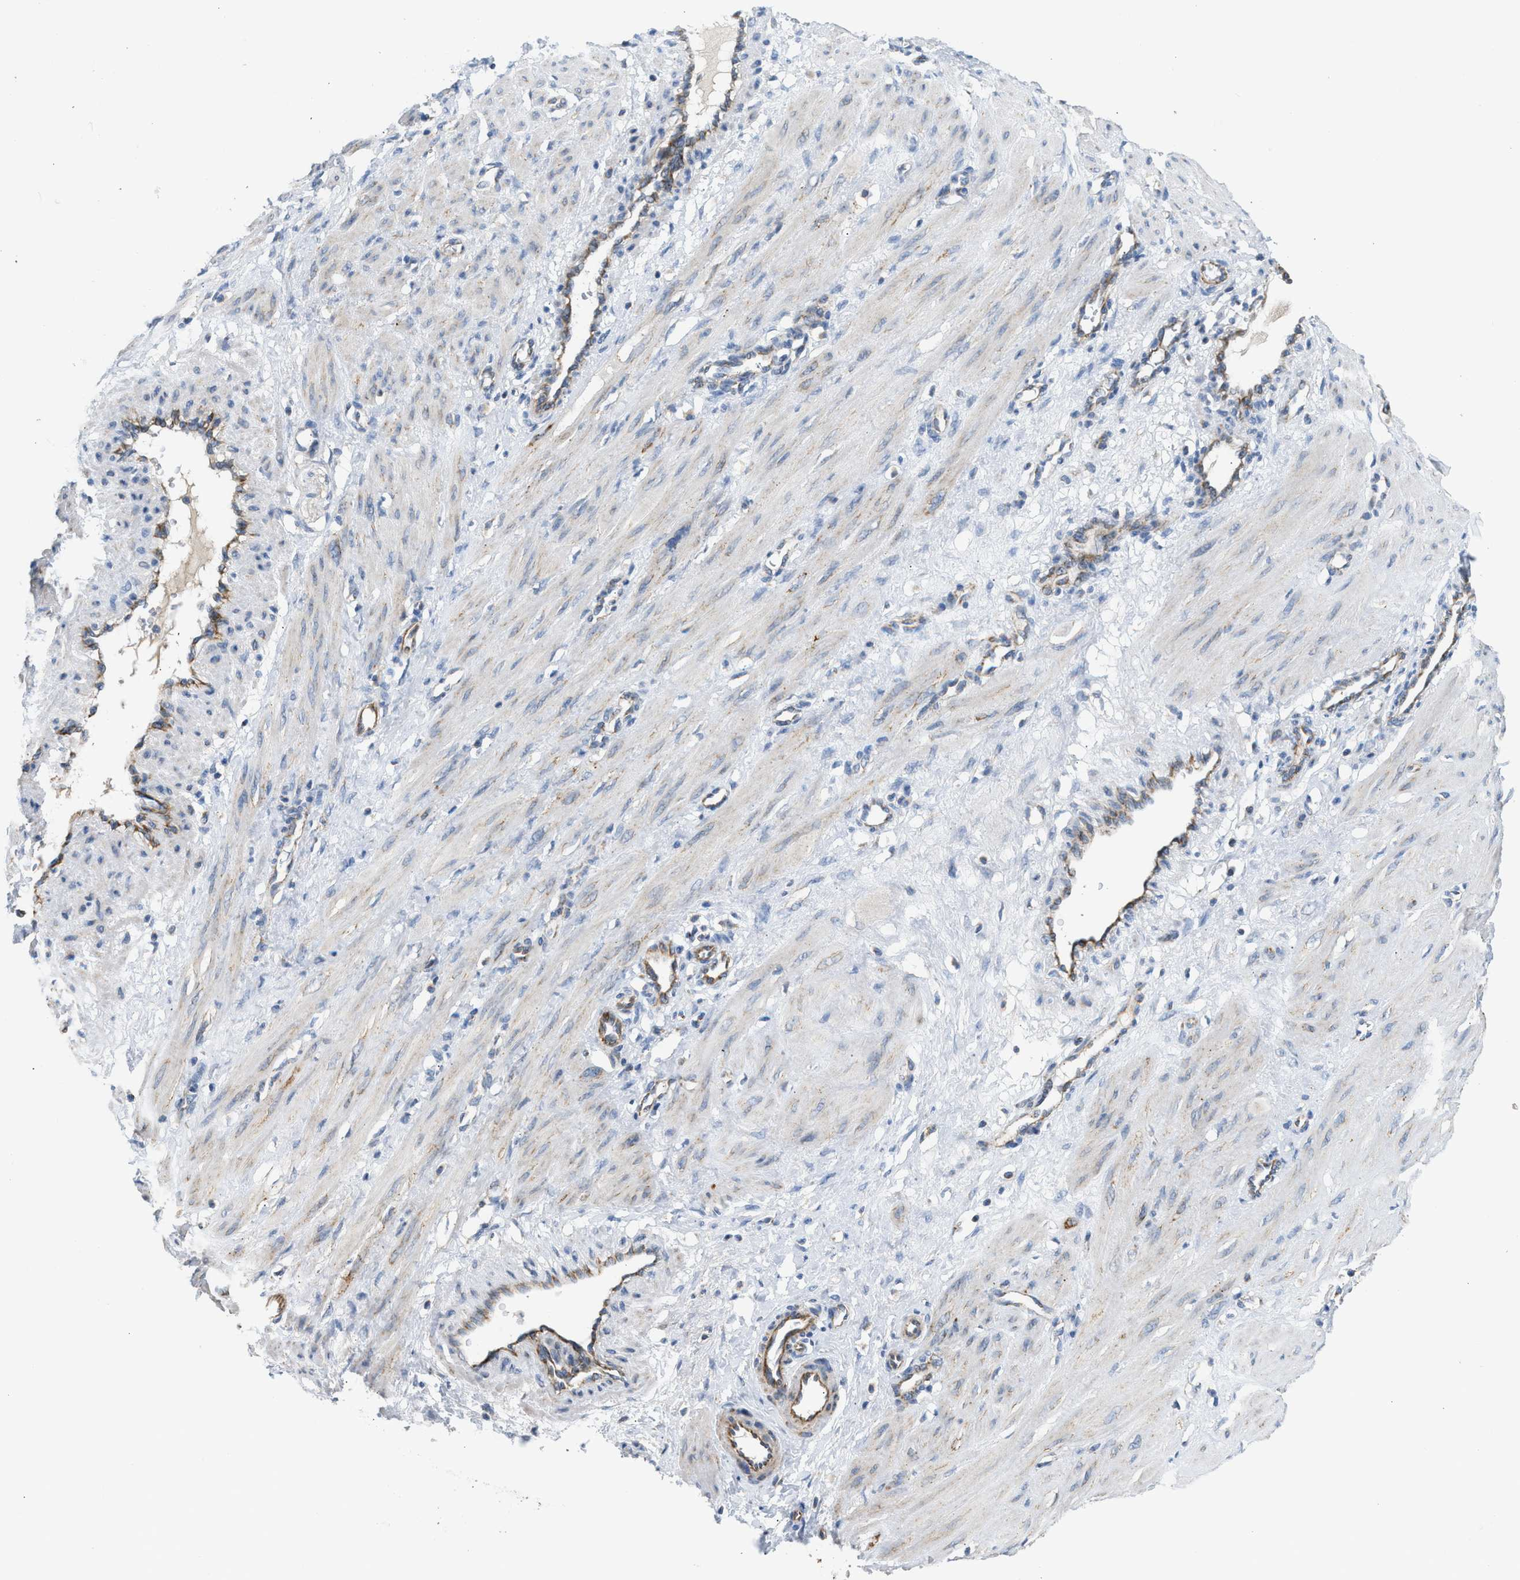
{"staining": {"intensity": "weak", "quantity": "<25%", "location": "cytoplasmic/membranous"}, "tissue": "smooth muscle", "cell_type": "Smooth muscle cells", "image_type": "normal", "snomed": [{"axis": "morphology", "description": "Normal tissue, NOS"}, {"axis": "topography", "description": "Endometrium"}], "caption": "This photomicrograph is of benign smooth muscle stained with immunohistochemistry (IHC) to label a protein in brown with the nuclei are counter-stained blue. There is no expression in smooth muscle cells.", "gene": "GOT2", "patient": {"sex": "female", "age": 33}}